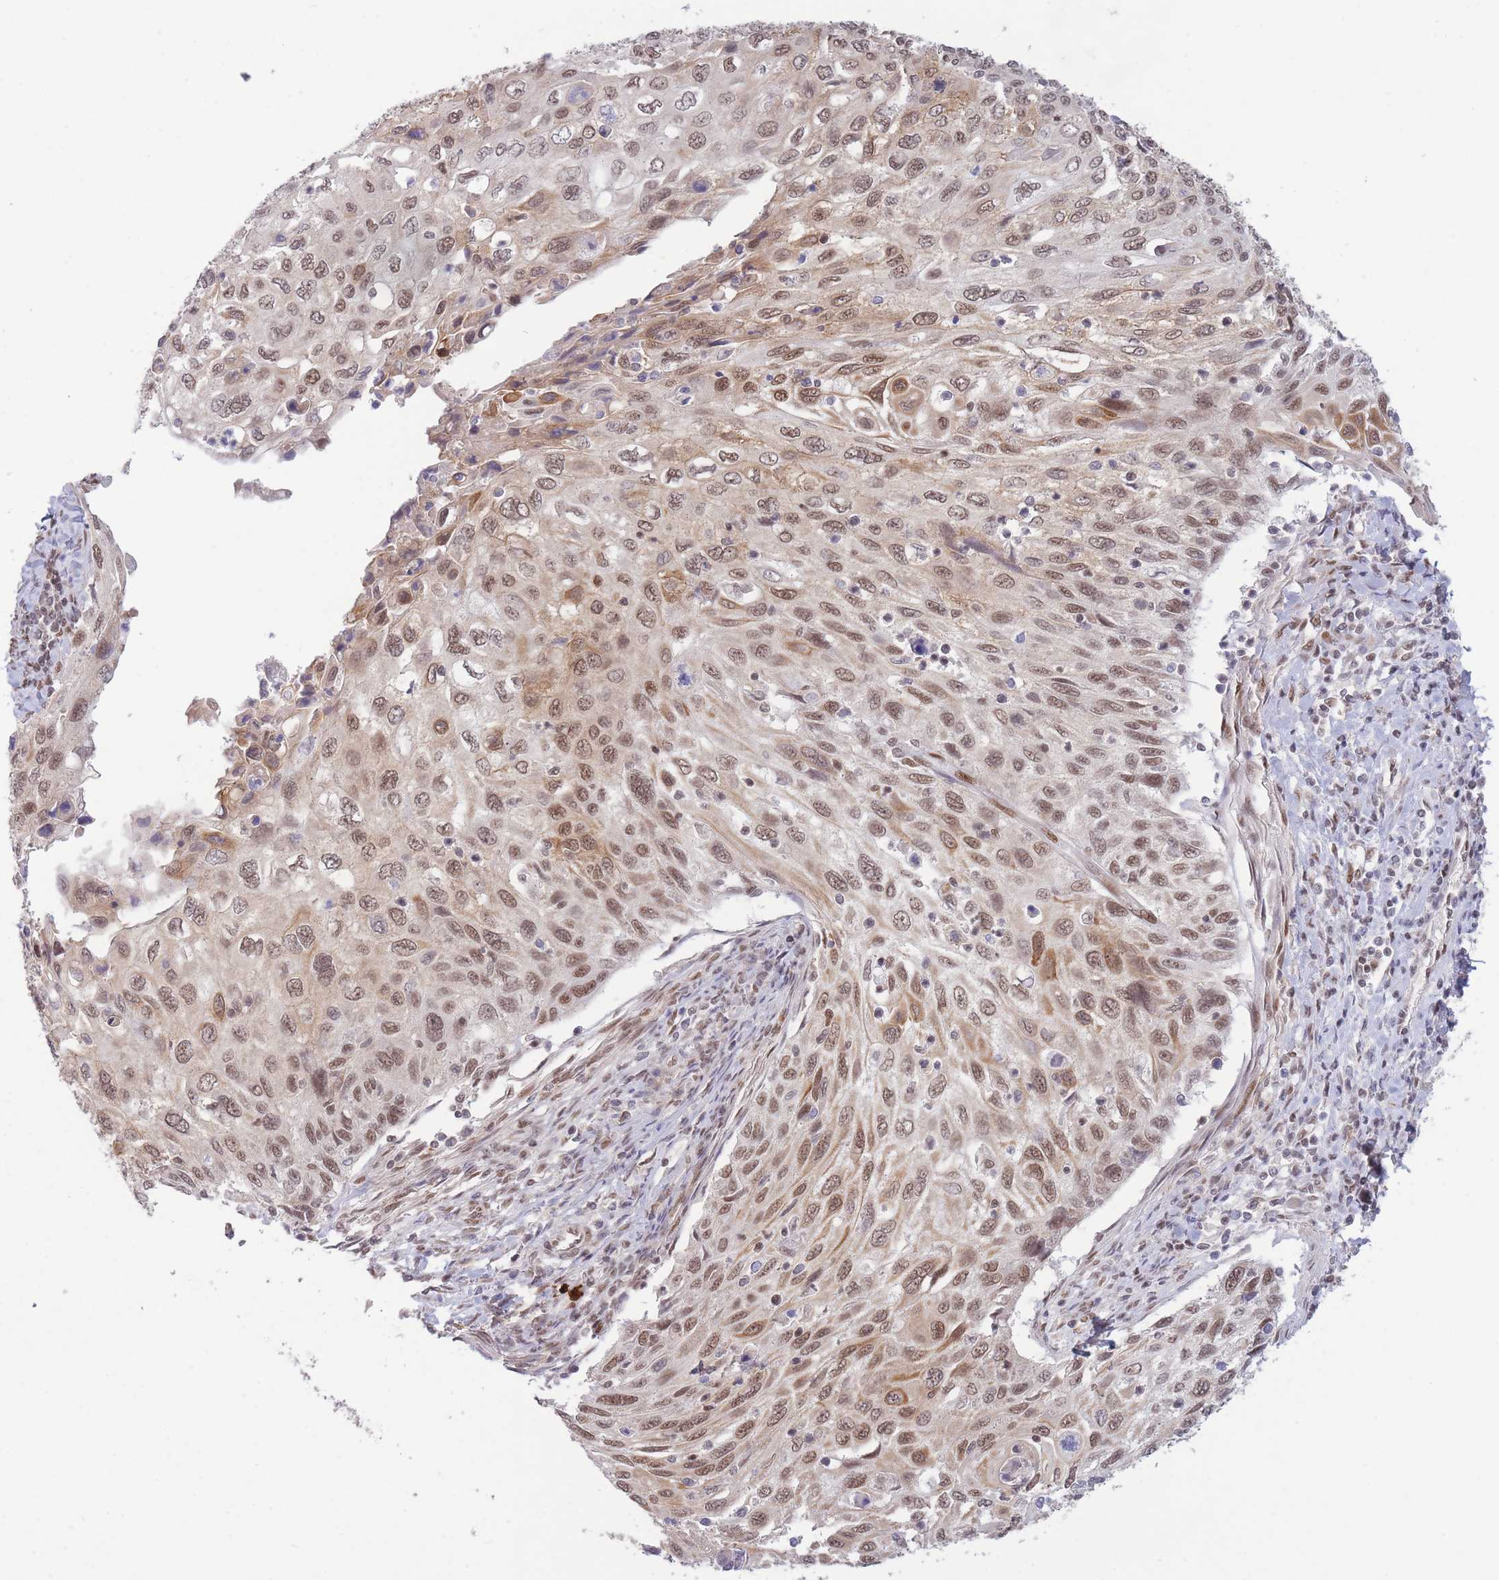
{"staining": {"intensity": "moderate", "quantity": ">75%", "location": "nuclear"}, "tissue": "cervical cancer", "cell_type": "Tumor cells", "image_type": "cancer", "snomed": [{"axis": "morphology", "description": "Squamous cell carcinoma, NOS"}, {"axis": "topography", "description": "Cervix"}], "caption": "Cervical squamous cell carcinoma stained for a protein shows moderate nuclear positivity in tumor cells.", "gene": "CARD8", "patient": {"sex": "female", "age": 70}}